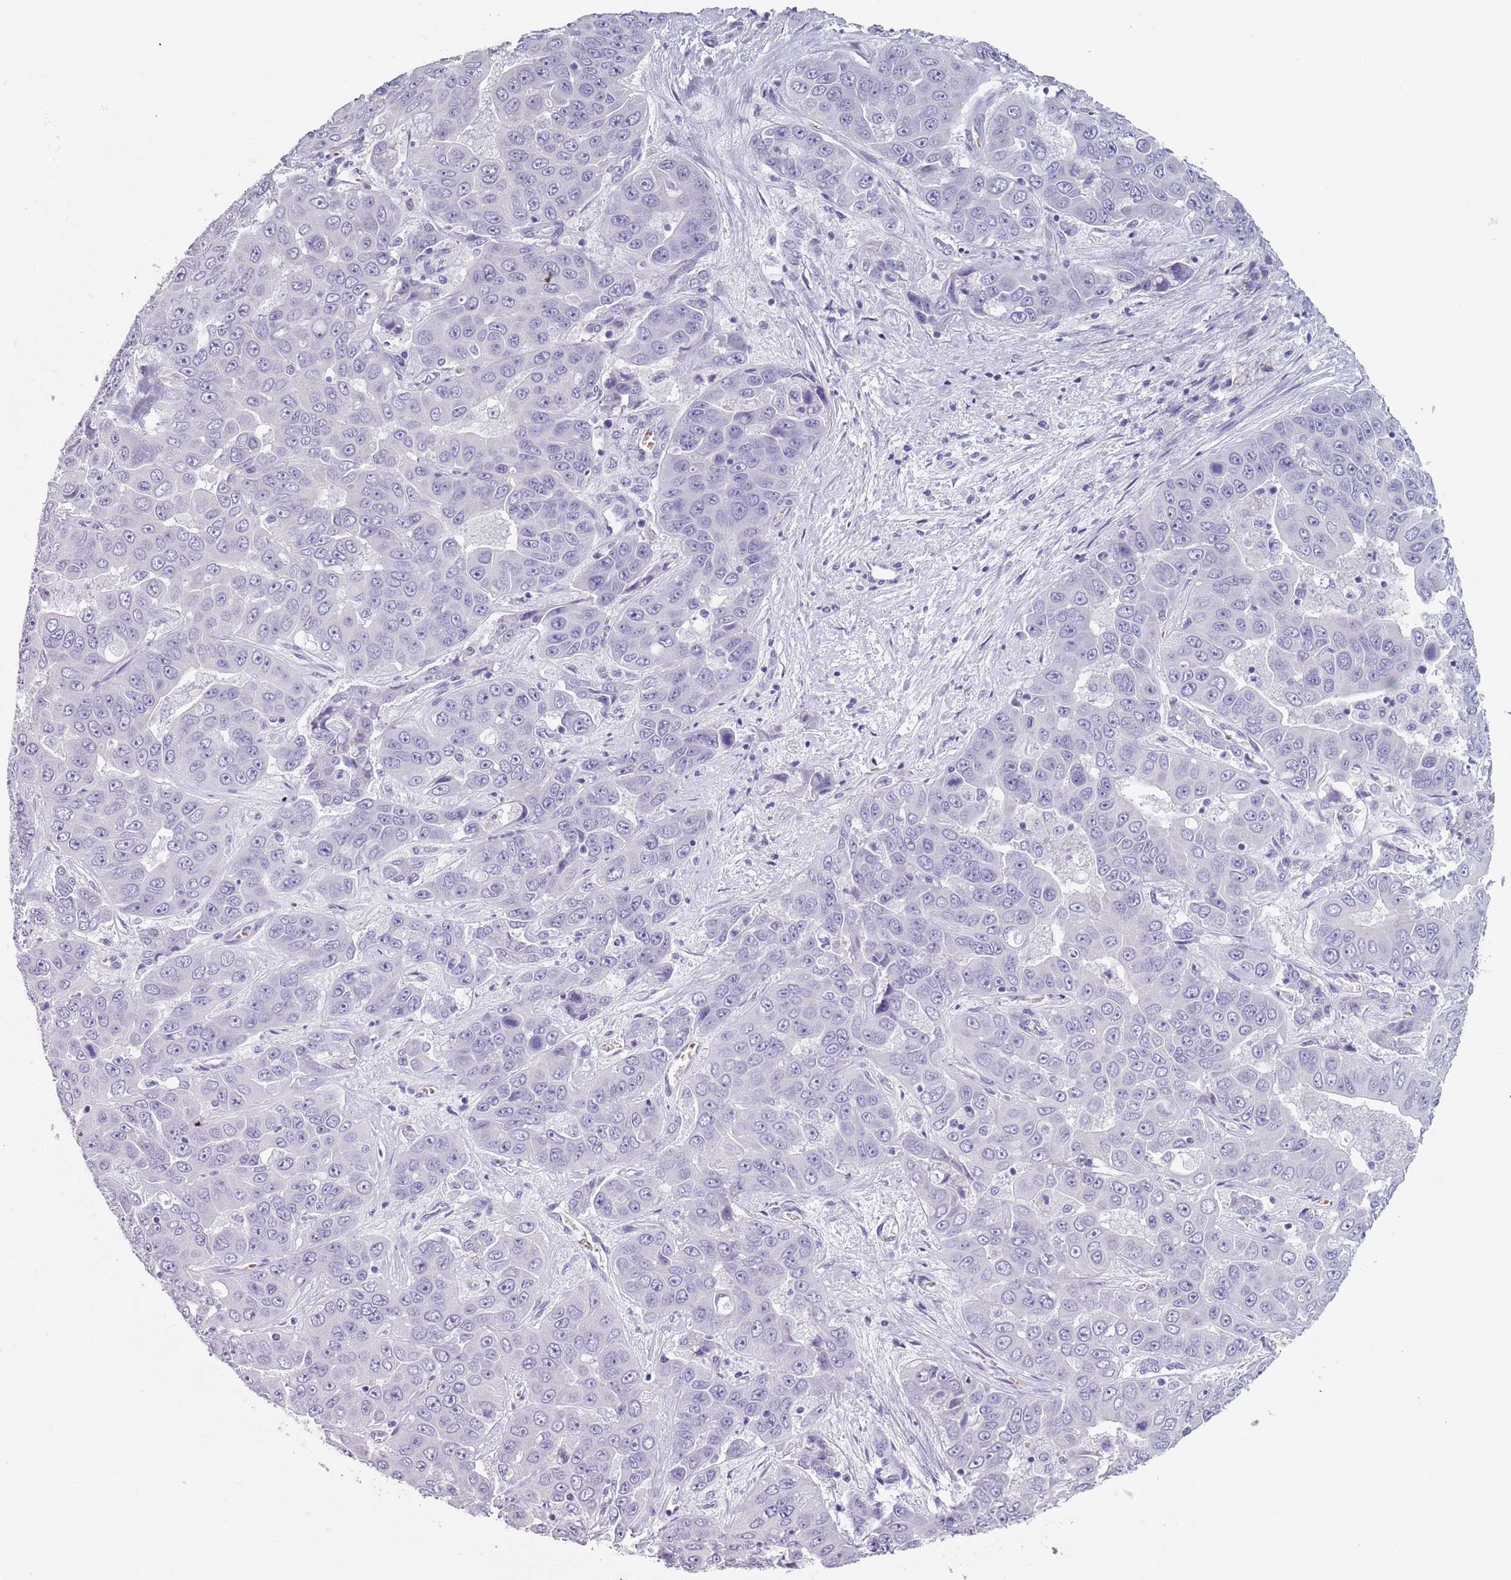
{"staining": {"intensity": "negative", "quantity": "none", "location": "none"}, "tissue": "liver cancer", "cell_type": "Tumor cells", "image_type": "cancer", "snomed": [{"axis": "morphology", "description": "Cholangiocarcinoma"}, {"axis": "topography", "description": "Liver"}], "caption": "Liver cancer (cholangiocarcinoma) stained for a protein using immunohistochemistry reveals no expression tumor cells.", "gene": "SPESP1", "patient": {"sex": "female", "age": 52}}